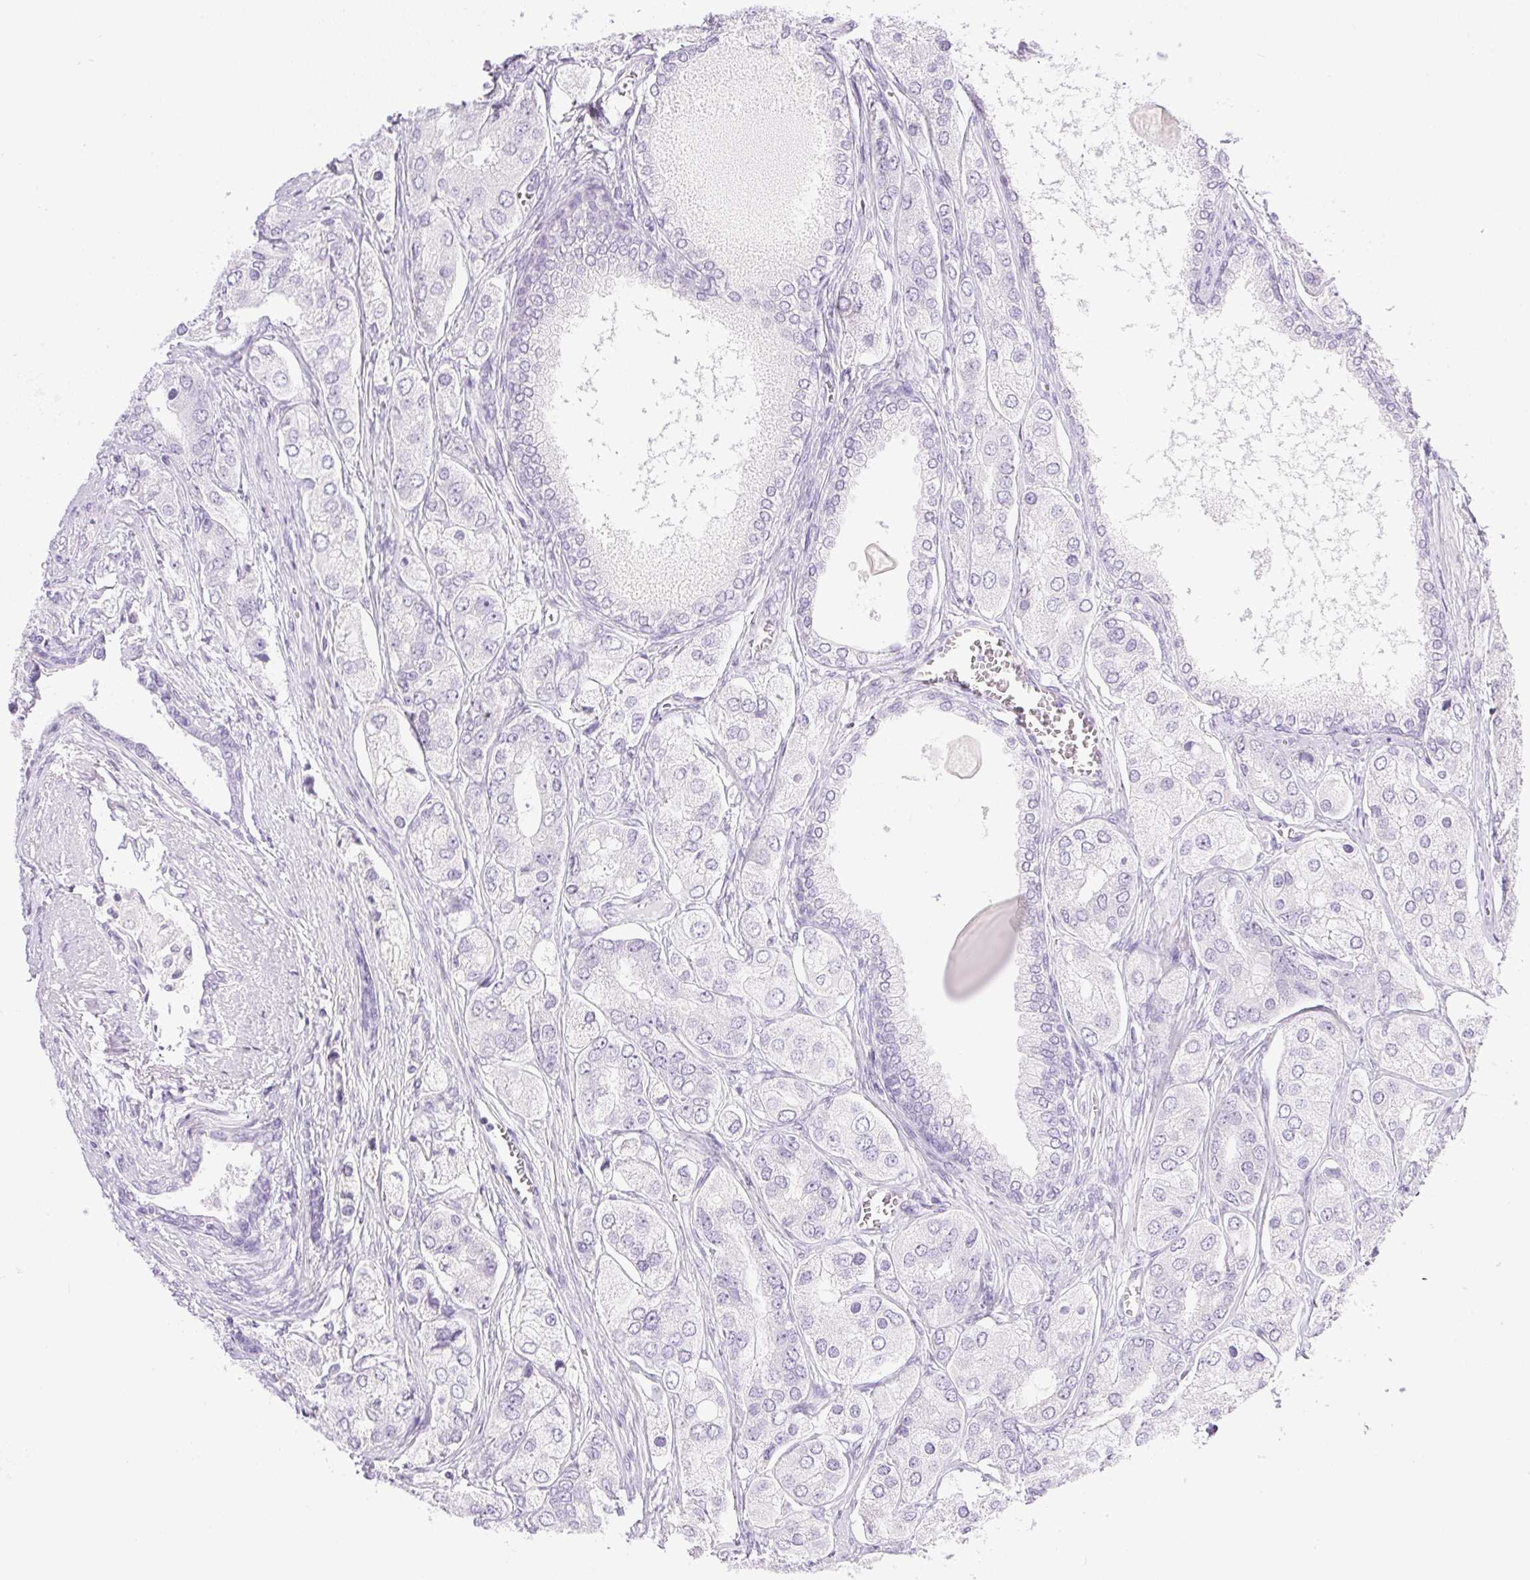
{"staining": {"intensity": "negative", "quantity": "none", "location": "none"}, "tissue": "prostate cancer", "cell_type": "Tumor cells", "image_type": "cancer", "snomed": [{"axis": "morphology", "description": "Adenocarcinoma, Low grade"}, {"axis": "topography", "description": "Prostate"}], "caption": "There is no significant staining in tumor cells of adenocarcinoma (low-grade) (prostate).", "gene": "CPB1", "patient": {"sex": "male", "age": 69}}